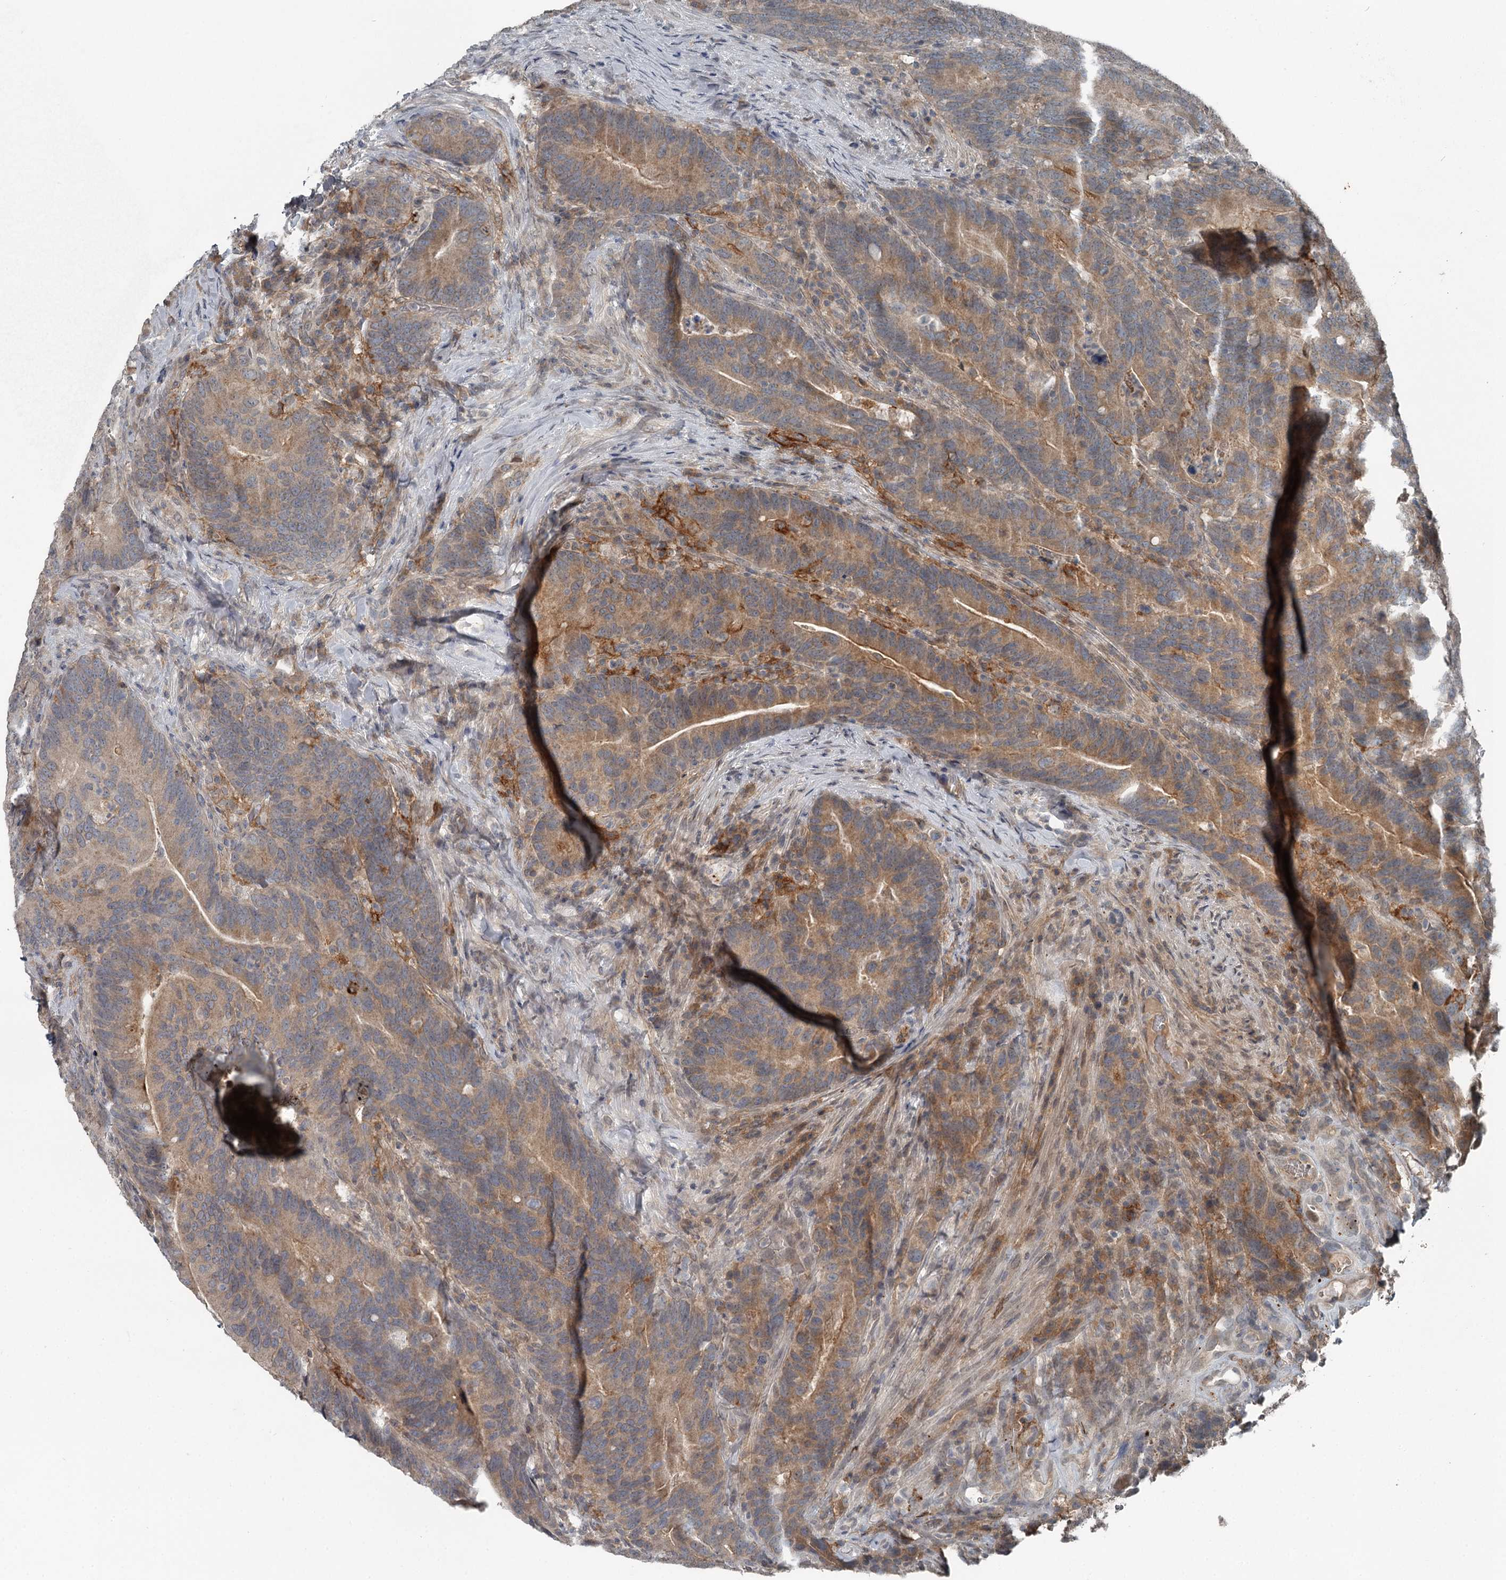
{"staining": {"intensity": "moderate", "quantity": ">75%", "location": "cytoplasmic/membranous"}, "tissue": "colorectal cancer", "cell_type": "Tumor cells", "image_type": "cancer", "snomed": [{"axis": "morphology", "description": "Adenocarcinoma, NOS"}, {"axis": "topography", "description": "Colon"}], "caption": "A high-resolution photomicrograph shows immunohistochemistry (IHC) staining of adenocarcinoma (colorectal), which exhibits moderate cytoplasmic/membranous expression in about >75% of tumor cells. Nuclei are stained in blue.", "gene": "SLC39A8", "patient": {"sex": "female", "age": 66}}